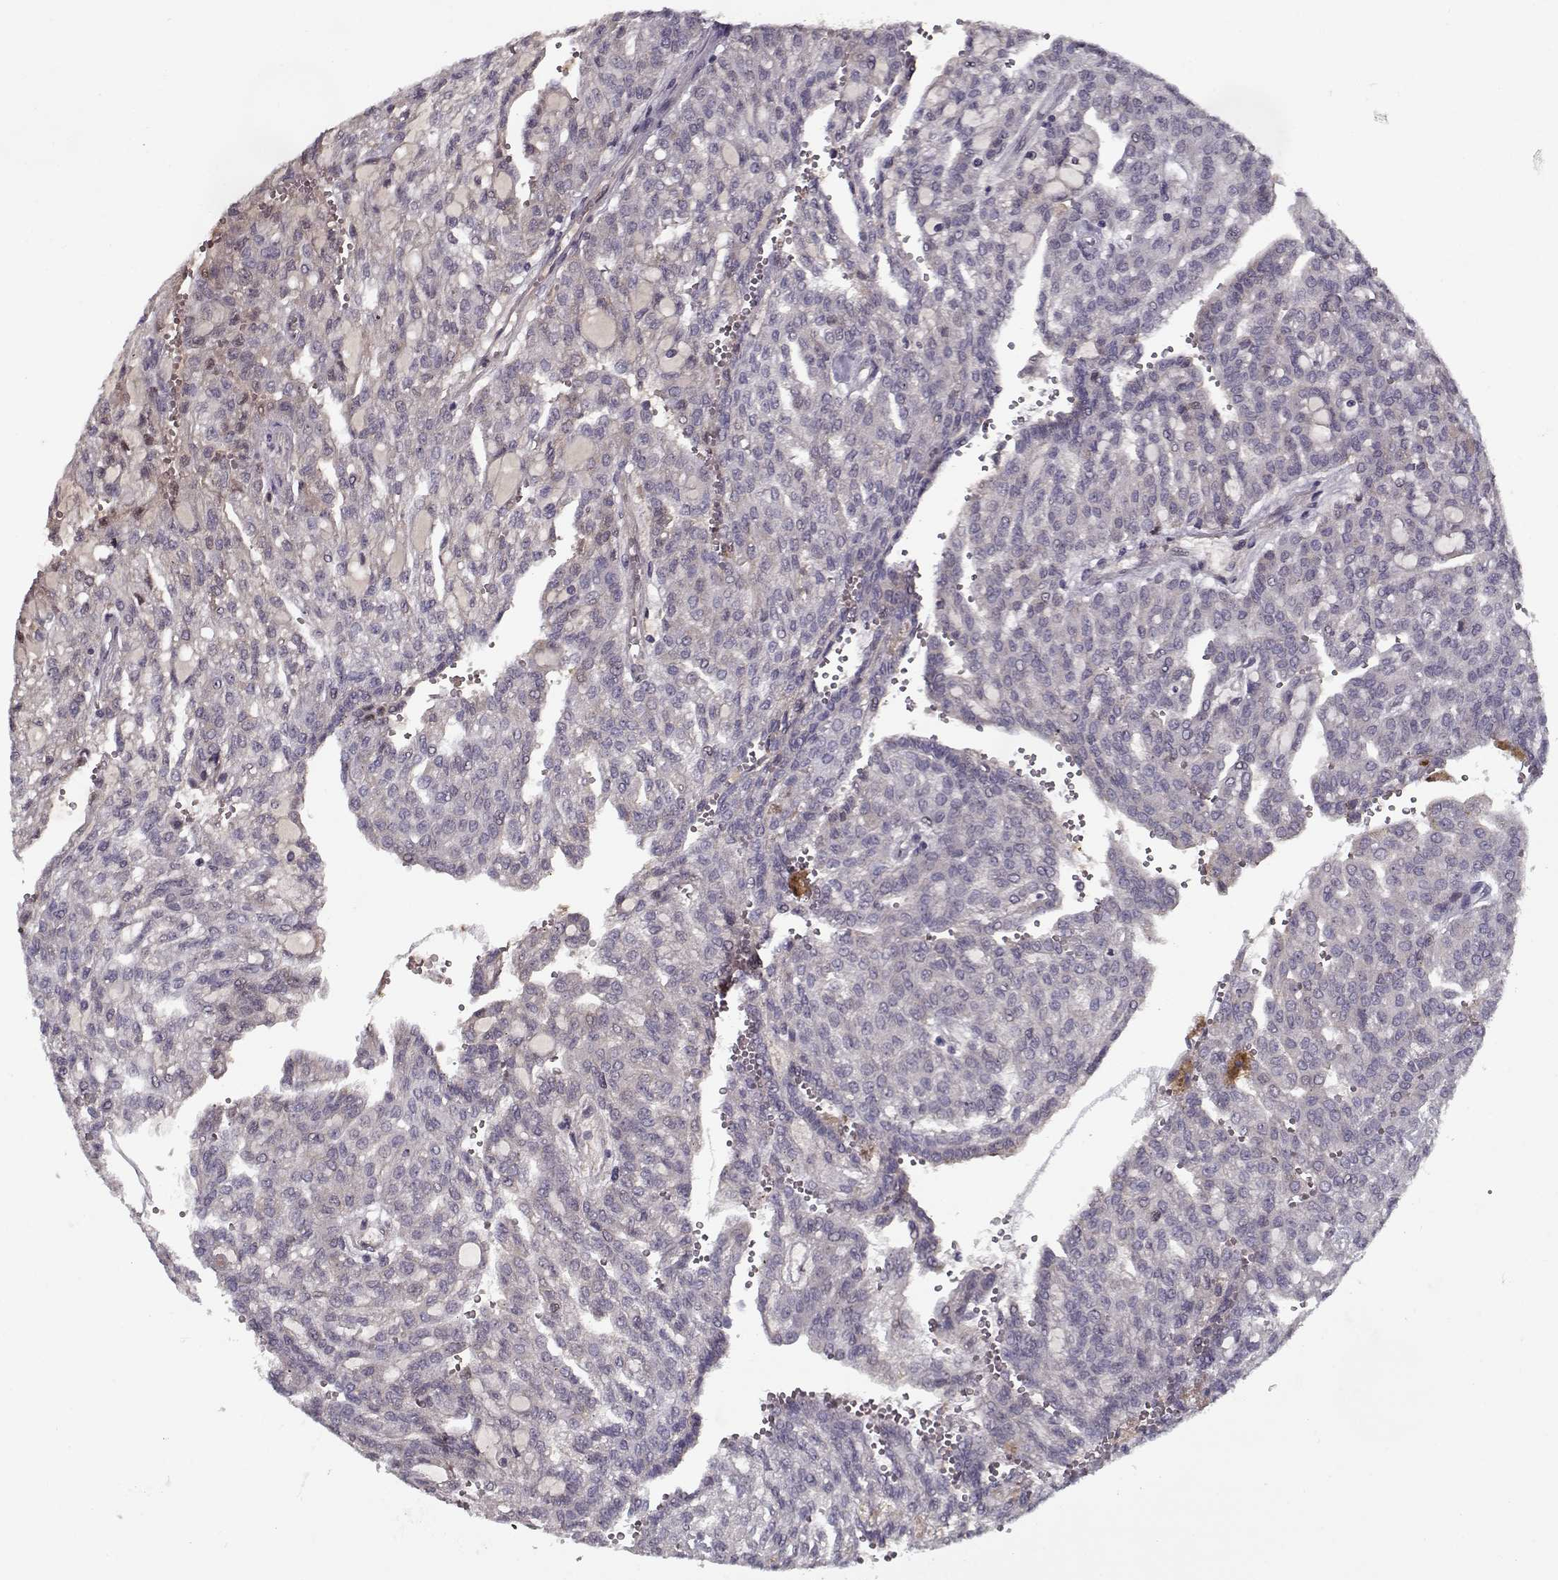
{"staining": {"intensity": "negative", "quantity": "none", "location": "none"}, "tissue": "renal cancer", "cell_type": "Tumor cells", "image_type": "cancer", "snomed": [{"axis": "morphology", "description": "Adenocarcinoma, NOS"}, {"axis": "topography", "description": "Kidney"}], "caption": "Immunohistochemistry of renal adenocarcinoma shows no expression in tumor cells.", "gene": "AFM", "patient": {"sex": "male", "age": 63}}